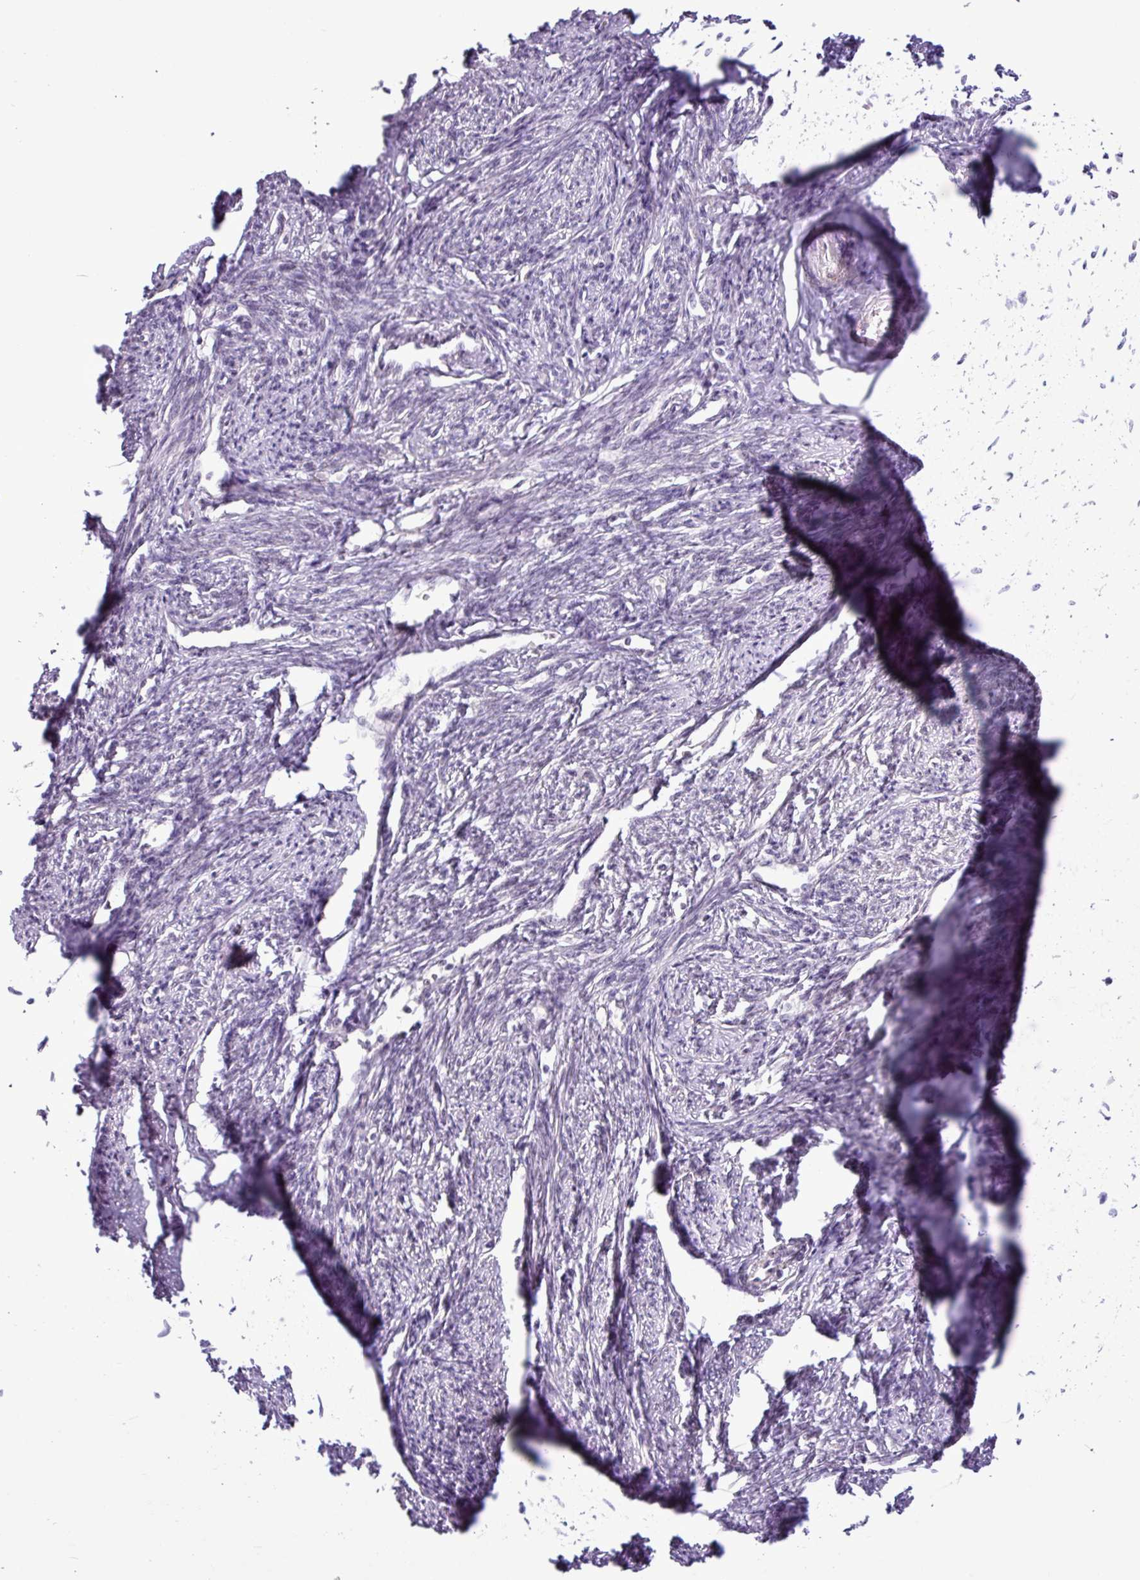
{"staining": {"intensity": "moderate", "quantity": "25%-75%", "location": "cytoplasmic/membranous,nuclear"}, "tissue": "smooth muscle", "cell_type": "Smooth muscle cells", "image_type": "normal", "snomed": [{"axis": "morphology", "description": "Normal tissue, NOS"}, {"axis": "topography", "description": "Smooth muscle"}, {"axis": "topography", "description": "Uterus"}], "caption": "DAB immunohistochemical staining of benign smooth muscle reveals moderate cytoplasmic/membranous,nuclear protein staining in about 25%-75% of smooth muscle cells.", "gene": "UTP18", "patient": {"sex": "female", "age": 59}}